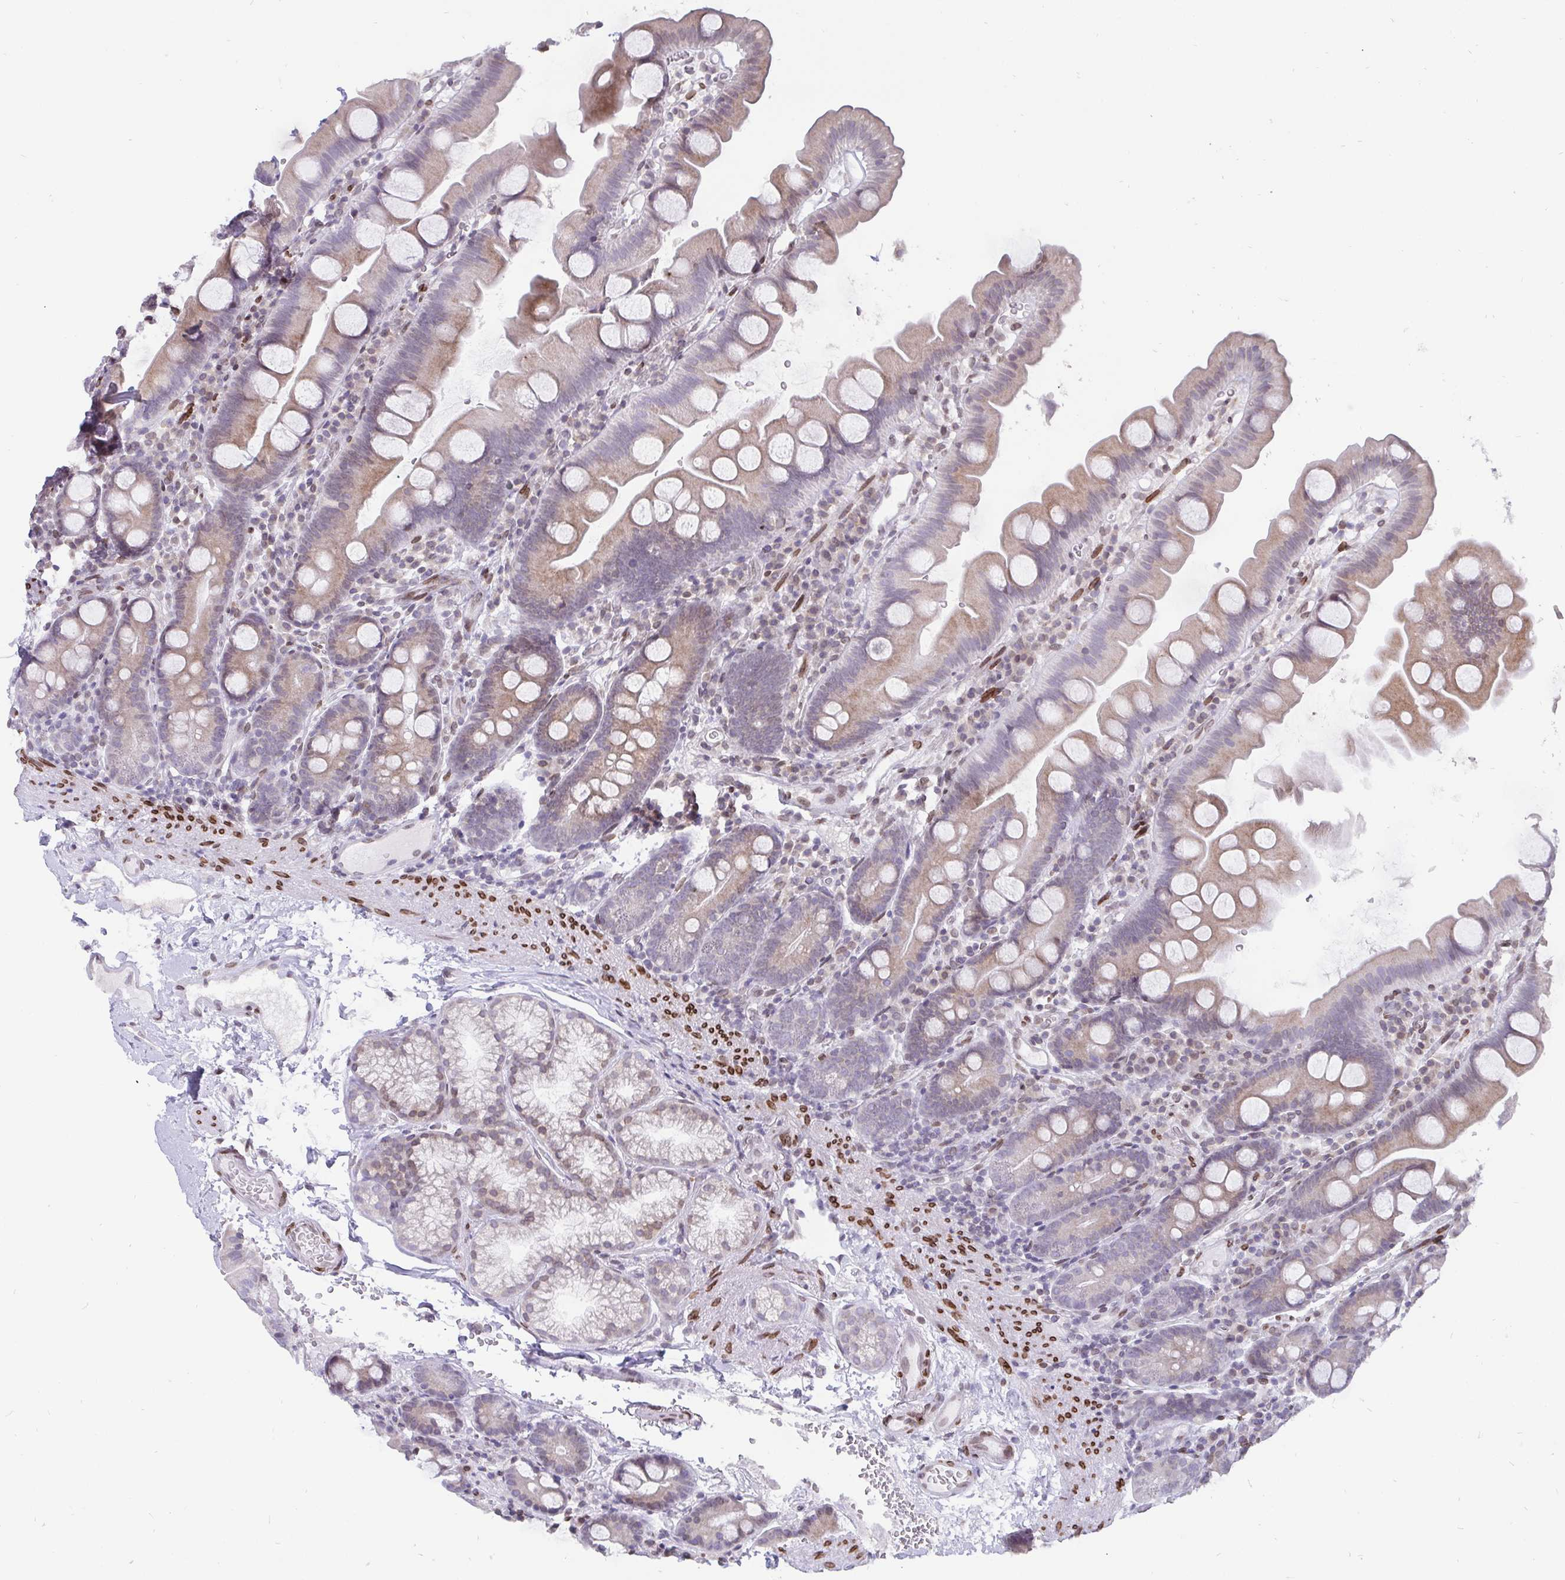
{"staining": {"intensity": "weak", "quantity": "25%-75%", "location": "cytoplasmic/membranous"}, "tissue": "small intestine", "cell_type": "Glandular cells", "image_type": "normal", "snomed": [{"axis": "morphology", "description": "Normal tissue, NOS"}, {"axis": "topography", "description": "Small intestine"}], "caption": "Small intestine was stained to show a protein in brown. There is low levels of weak cytoplasmic/membranous positivity in about 25%-75% of glandular cells. (brown staining indicates protein expression, while blue staining denotes nuclei).", "gene": "EMD", "patient": {"sex": "female", "age": 68}}